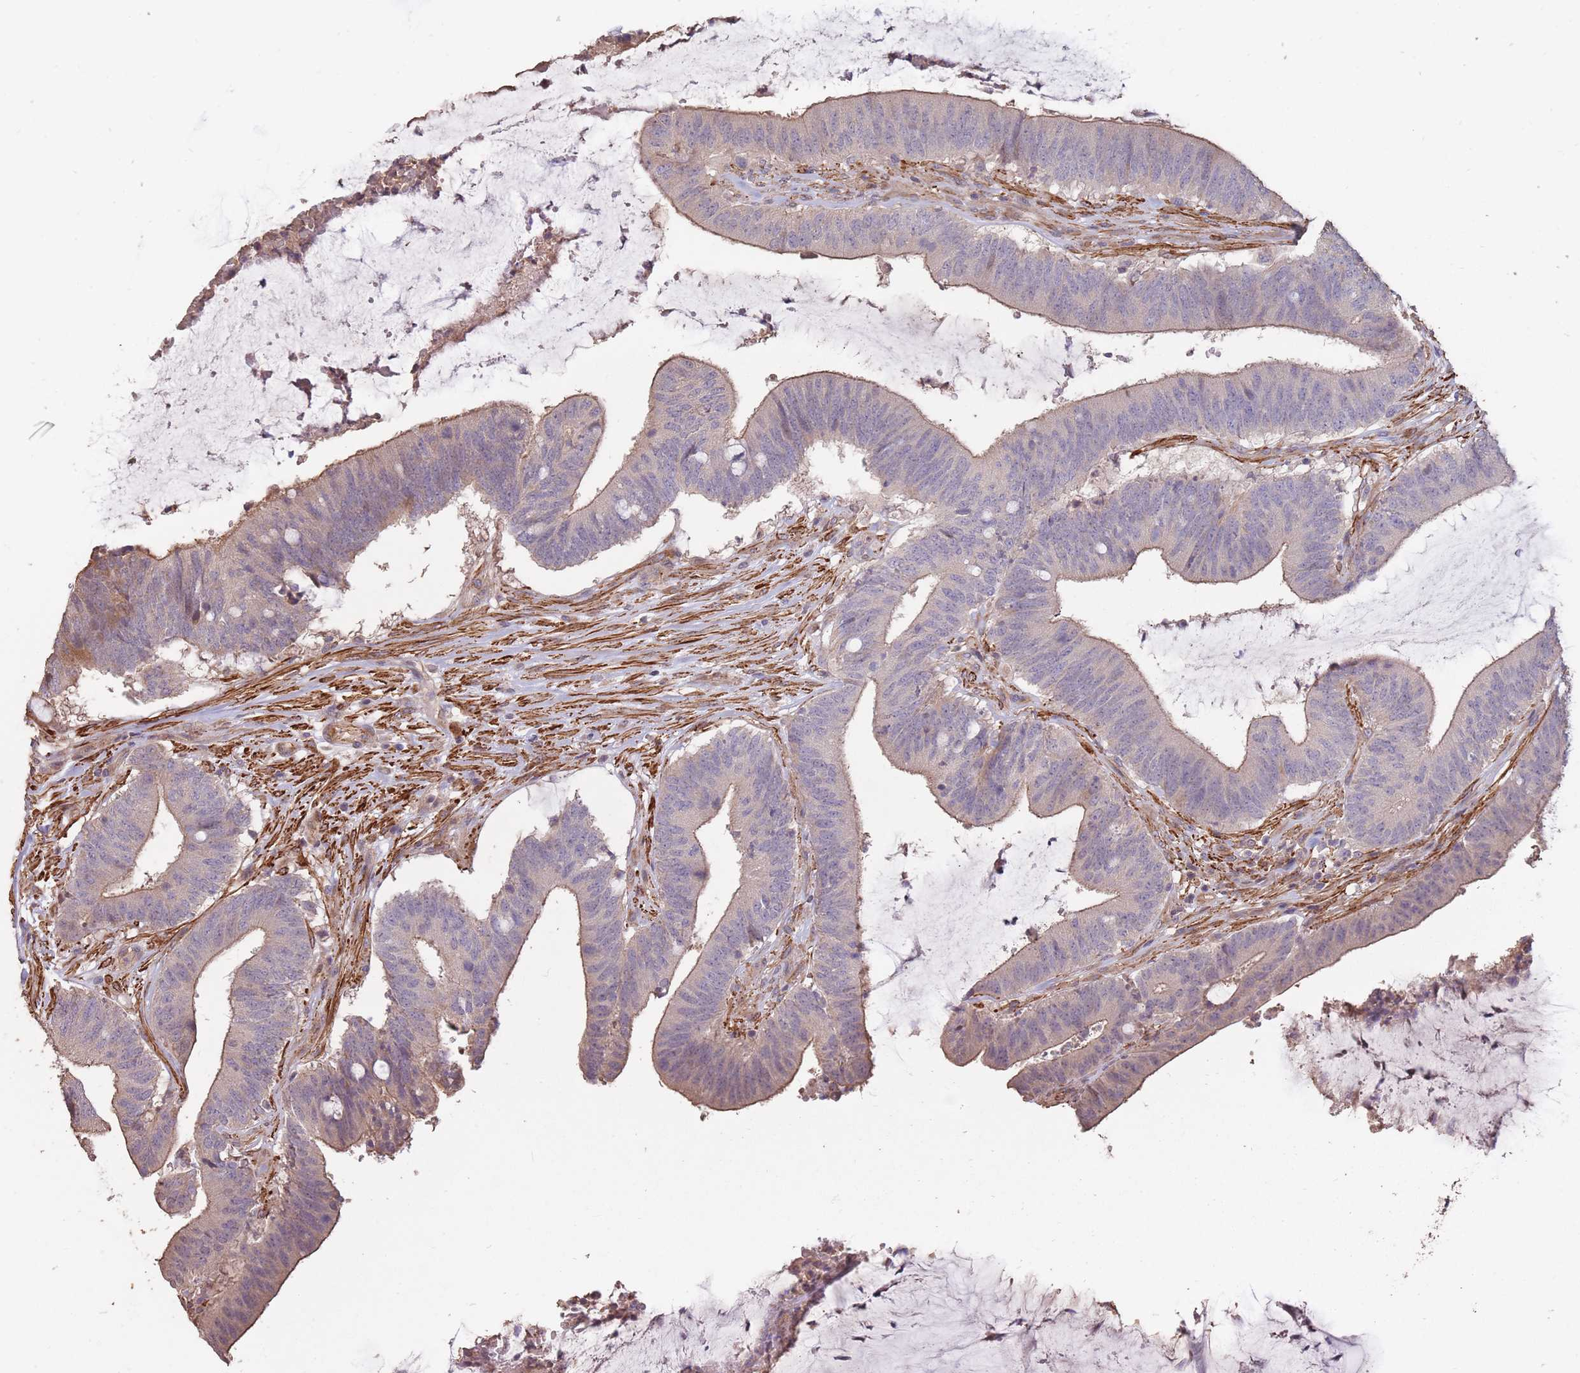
{"staining": {"intensity": "weak", "quantity": "25%-75%", "location": "cytoplasmic/membranous"}, "tissue": "colorectal cancer", "cell_type": "Tumor cells", "image_type": "cancer", "snomed": [{"axis": "morphology", "description": "Adenocarcinoma, NOS"}, {"axis": "topography", "description": "Colon"}], "caption": "IHC (DAB (3,3'-diaminobenzidine)) staining of colorectal cancer displays weak cytoplasmic/membranous protein staining in approximately 25%-75% of tumor cells.", "gene": "NLRC4", "patient": {"sex": "female", "age": 43}}